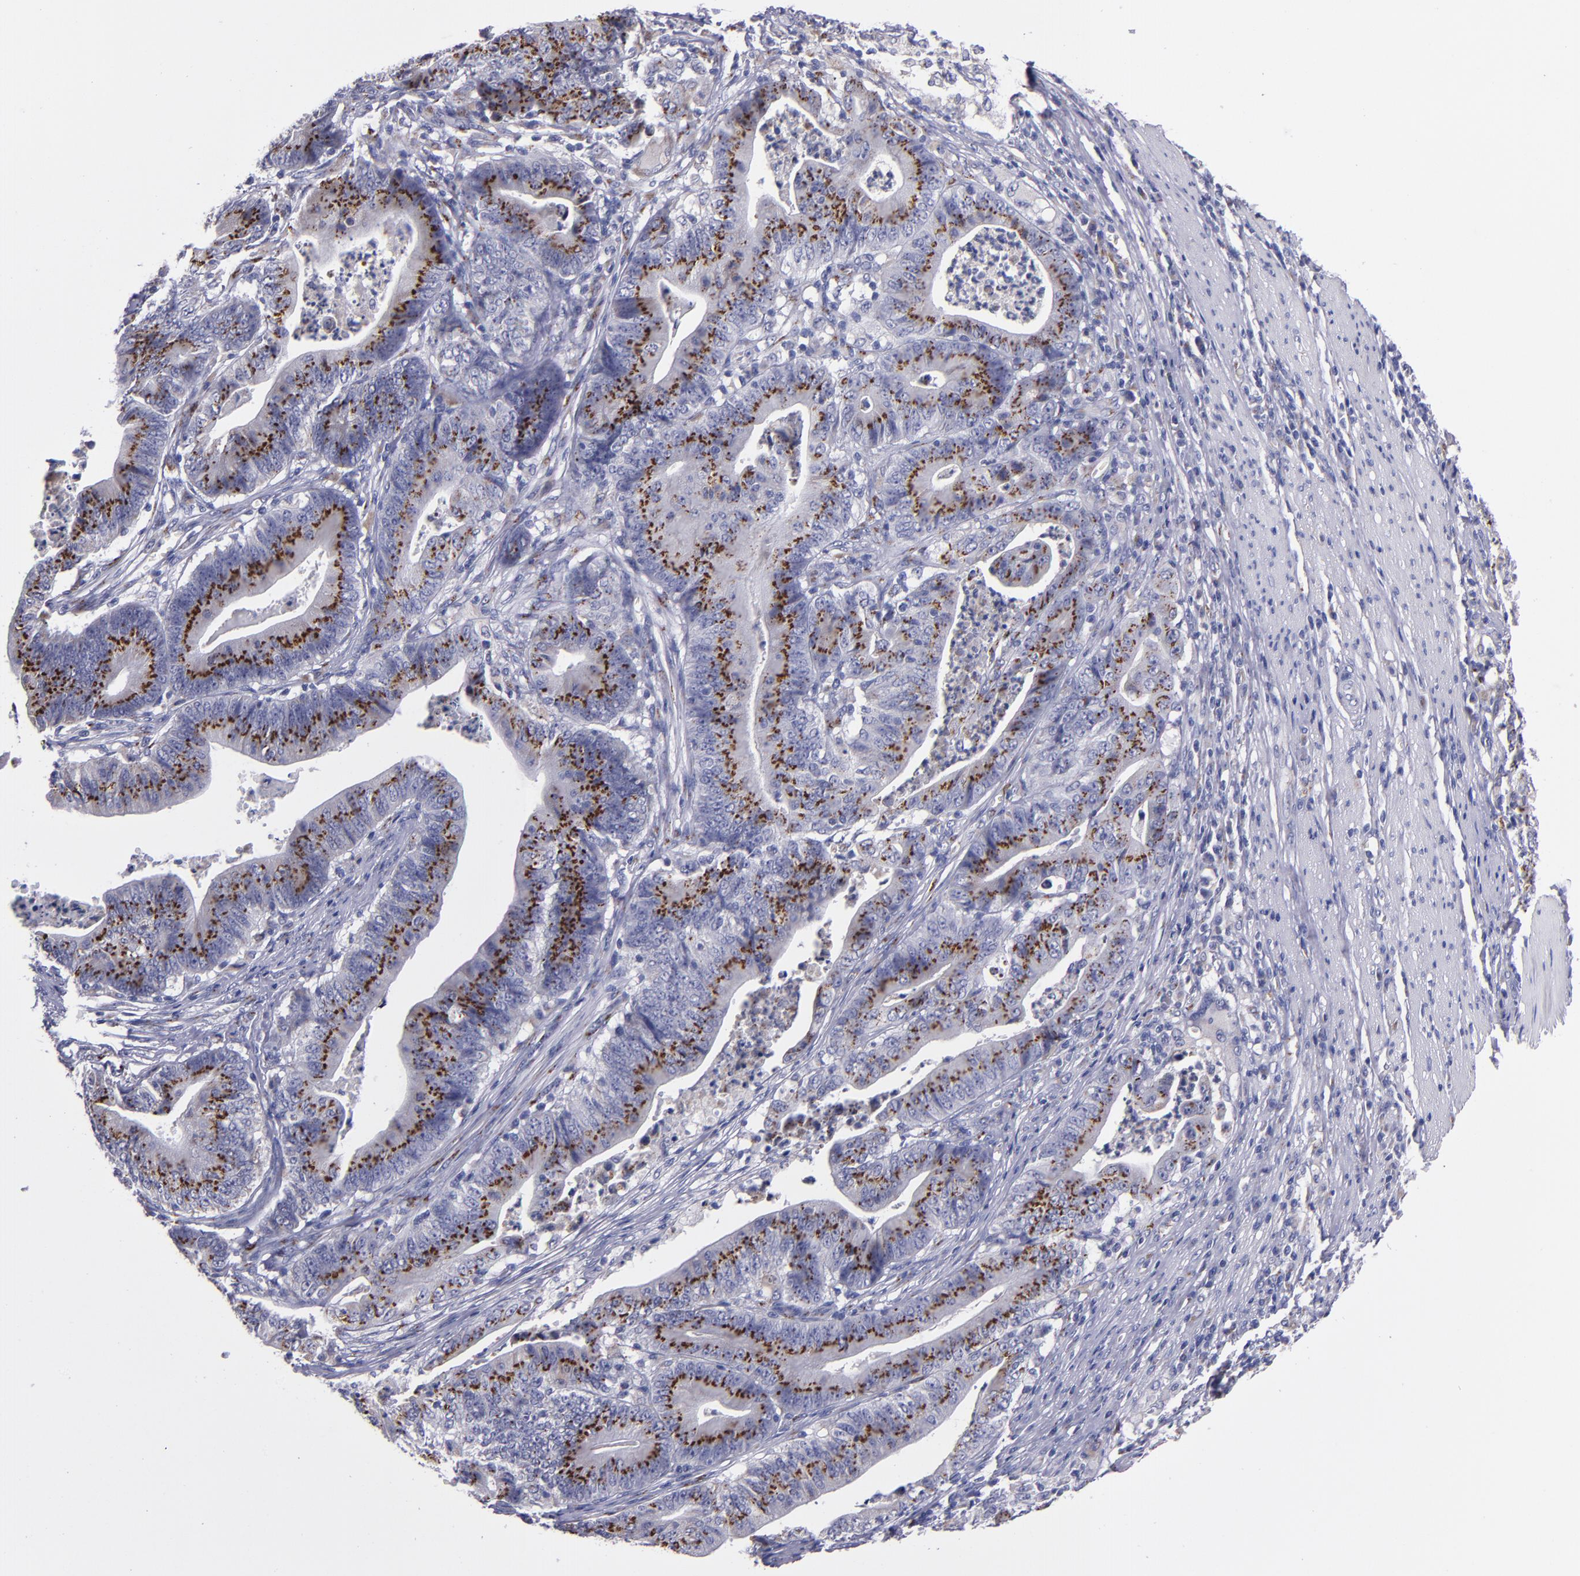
{"staining": {"intensity": "strong", "quantity": ">75%", "location": "cytoplasmic/membranous"}, "tissue": "stomach cancer", "cell_type": "Tumor cells", "image_type": "cancer", "snomed": [{"axis": "morphology", "description": "Adenocarcinoma, NOS"}, {"axis": "topography", "description": "Stomach, lower"}], "caption": "Adenocarcinoma (stomach) tissue shows strong cytoplasmic/membranous expression in approximately >75% of tumor cells, visualized by immunohistochemistry.", "gene": "RAB41", "patient": {"sex": "female", "age": 86}}